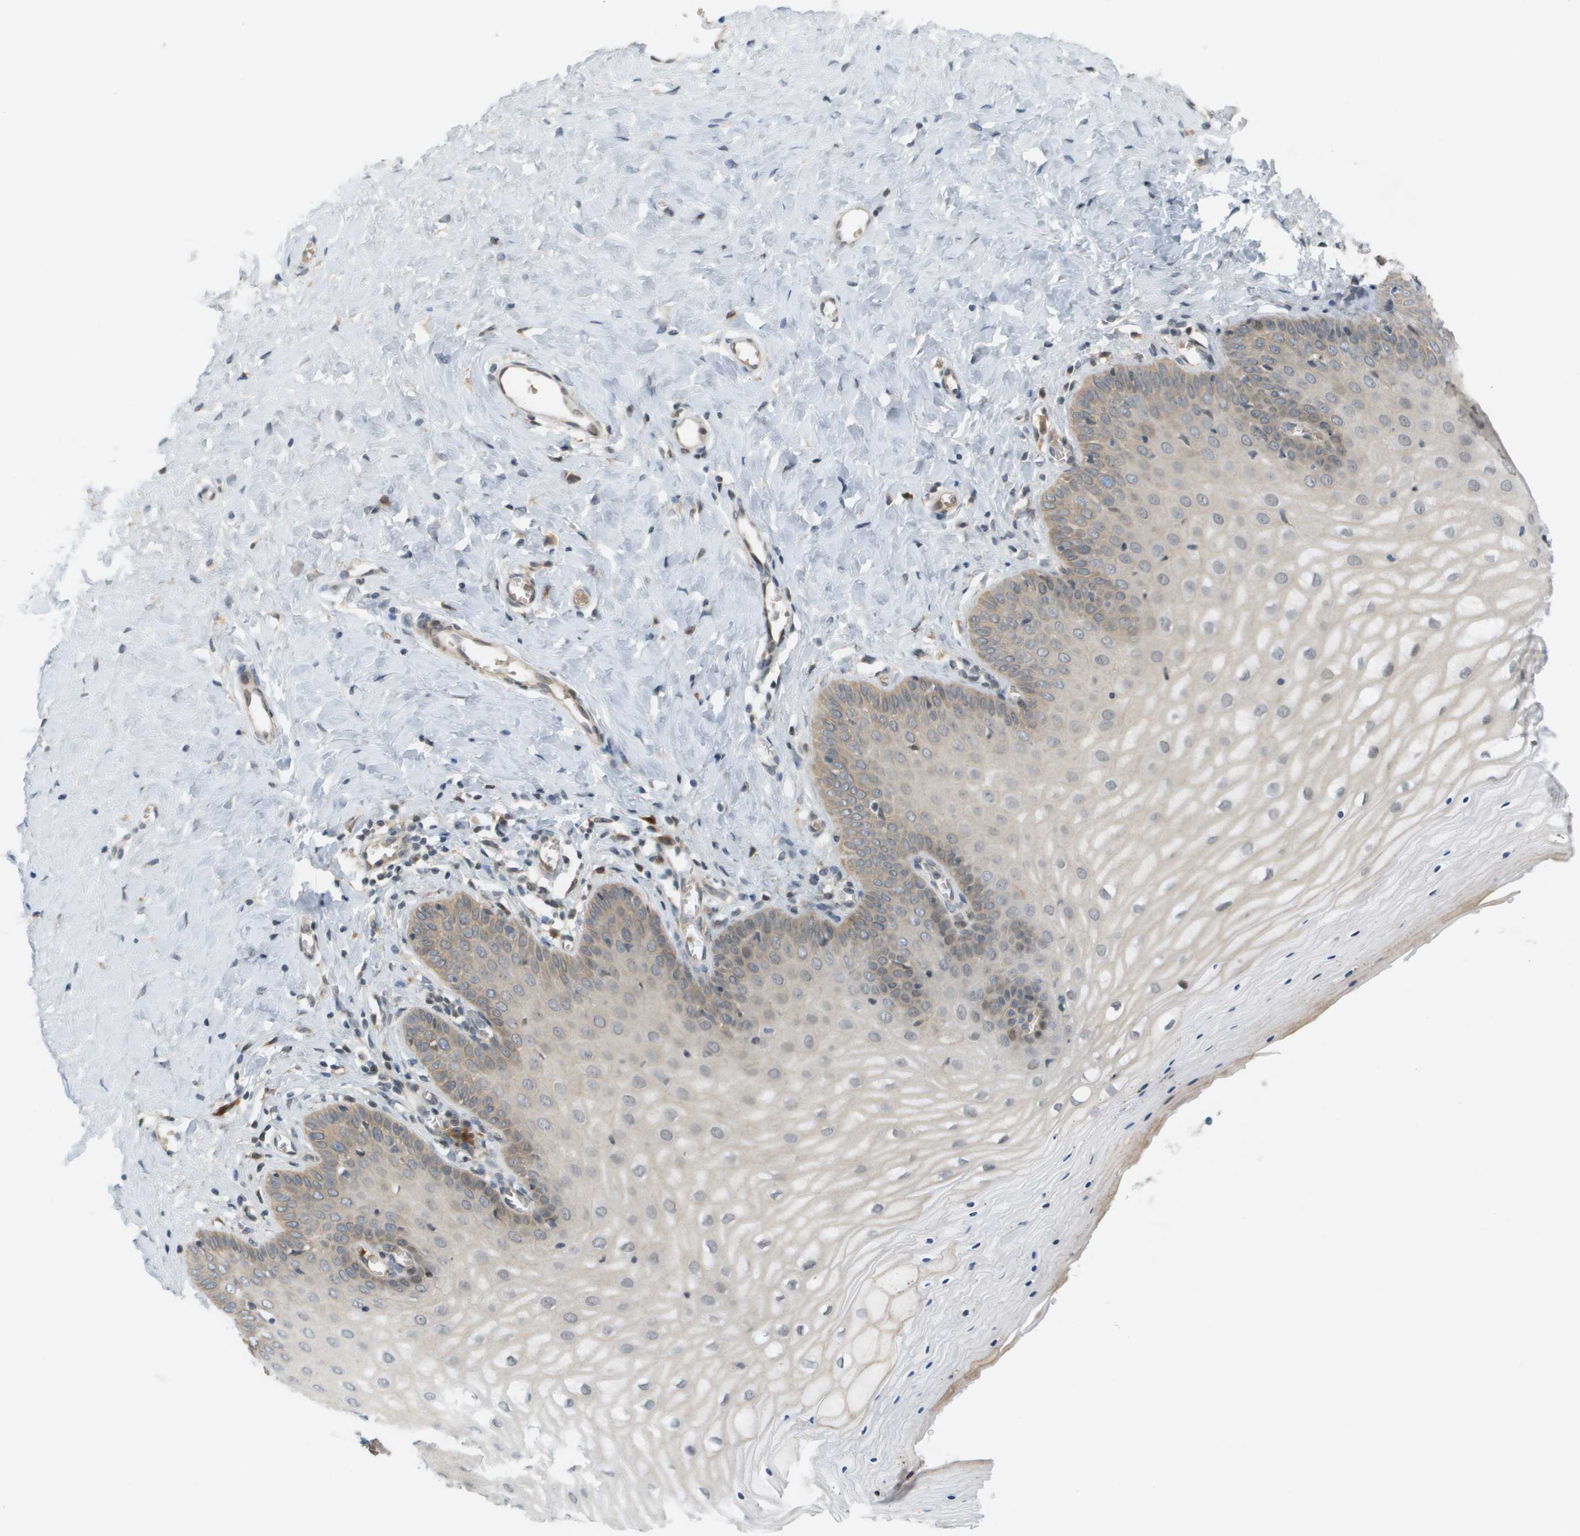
{"staining": {"intensity": "moderate", "quantity": ">75%", "location": "cytoplasmic/membranous"}, "tissue": "cervix", "cell_type": "Glandular cells", "image_type": "normal", "snomed": [{"axis": "morphology", "description": "Normal tissue, NOS"}, {"axis": "topography", "description": "Cervix"}], "caption": "Moderate cytoplasmic/membranous expression for a protein is seen in about >75% of glandular cells of normal cervix using immunohistochemistry (IHC).", "gene": "CACNB4", "patient": {"sex": "female", "age": 55}}